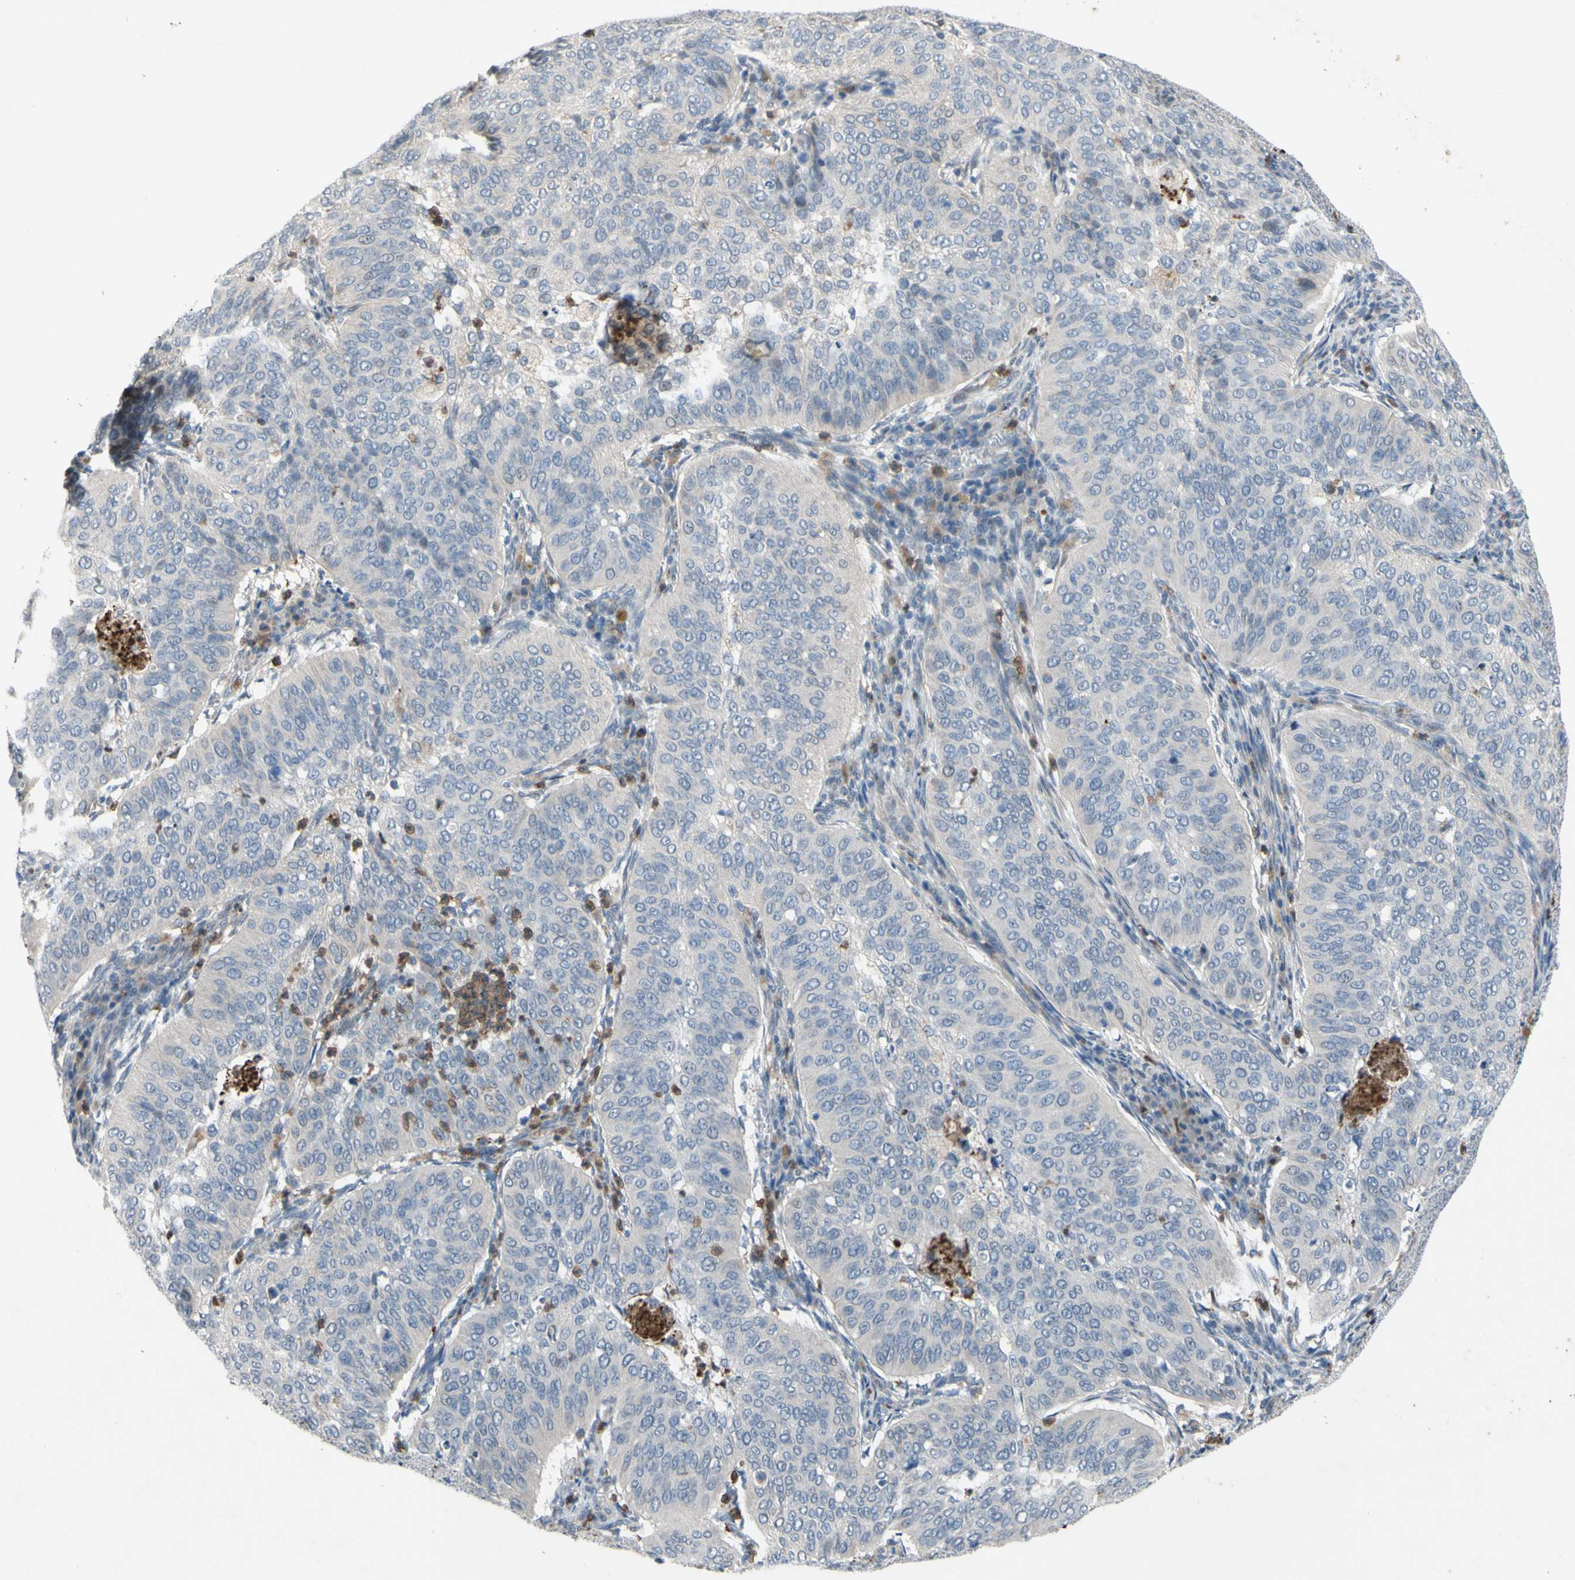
{"staining": {"intensity": "weak", "quantity": ">75%", "location": "cytoplasmic/membranous"}, "tissue": "cervical cancer", "cell_type": "Tumor cells", "image_type": "cancer", "snomed": [{"axis": "morphology", "description": "Normal tissue, NOS"}, {"axis": "morphology", "description": "Squamous cell carcinoma, NOS"}, {"axis": "topography", "description": "Cervix"}], "caption": "Protein expression analysis of human squamous cell carcinoma (cervical) reveals weak cytoplasmic/membranous expression in approximately >75% of tumor cells.", "gene": "GRAMD2B", "patient": {"sex": "female", "age": 39}}